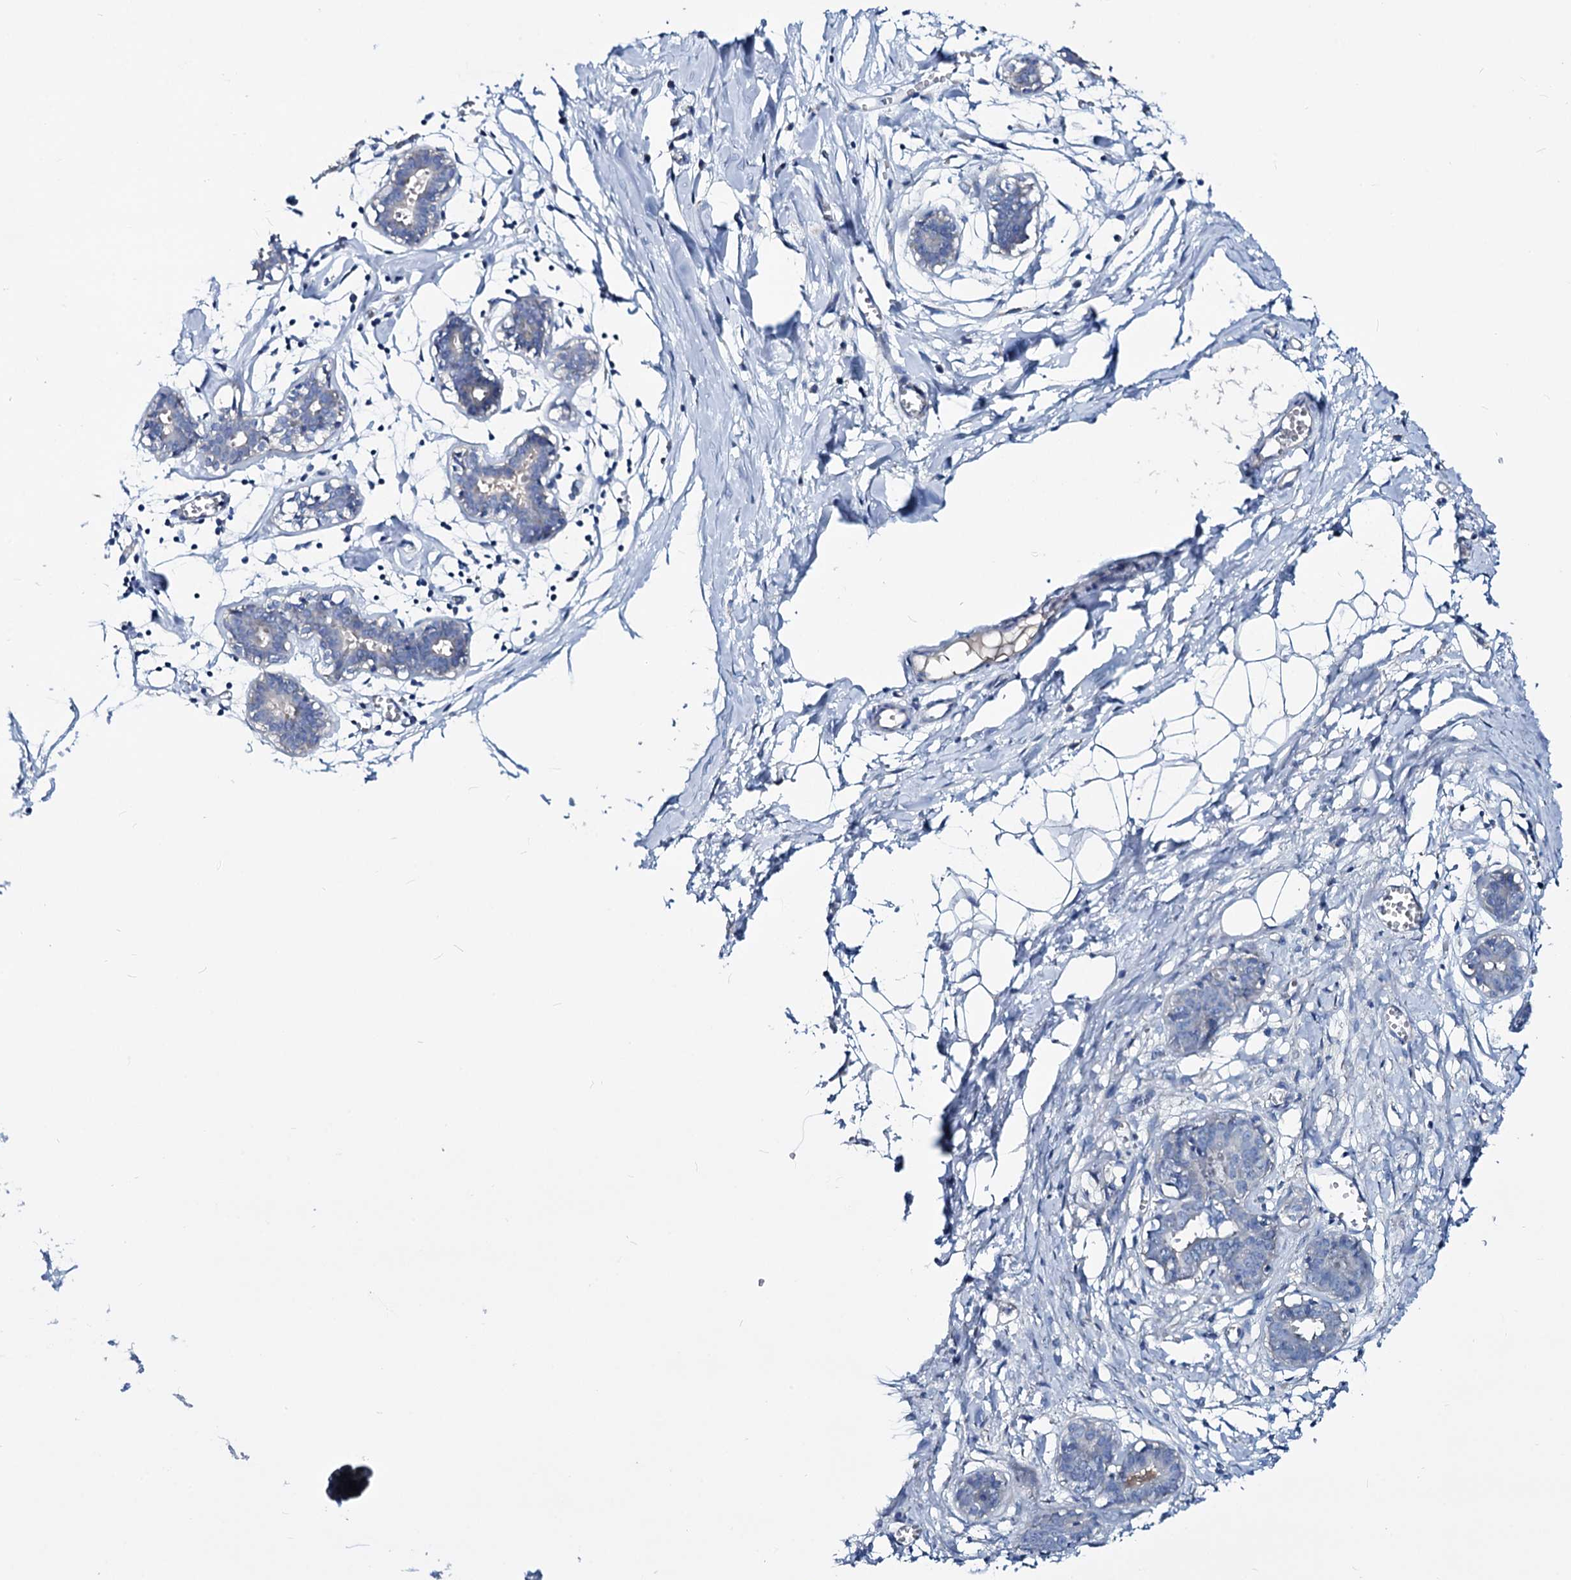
{"staining": {"intensity": "negative", "quantity": "none", "location": "none"}, "tissue": "breast", "cell_type": "Adipocytes", "image_type": "normal", "snomed": [{"axis": "morphology", "description": "Normal tissue, NOS"}, {"axis": "topography", "description": "Breast"}], "caption": "DAB immunohistochemical staining of unremarkable breast demonstrates no significant expression in adipocytes. (DAB IHC with hematoxylin counter stain).", "gene": "DYDC2", "patient": {"sex": "female", "age": 27}}